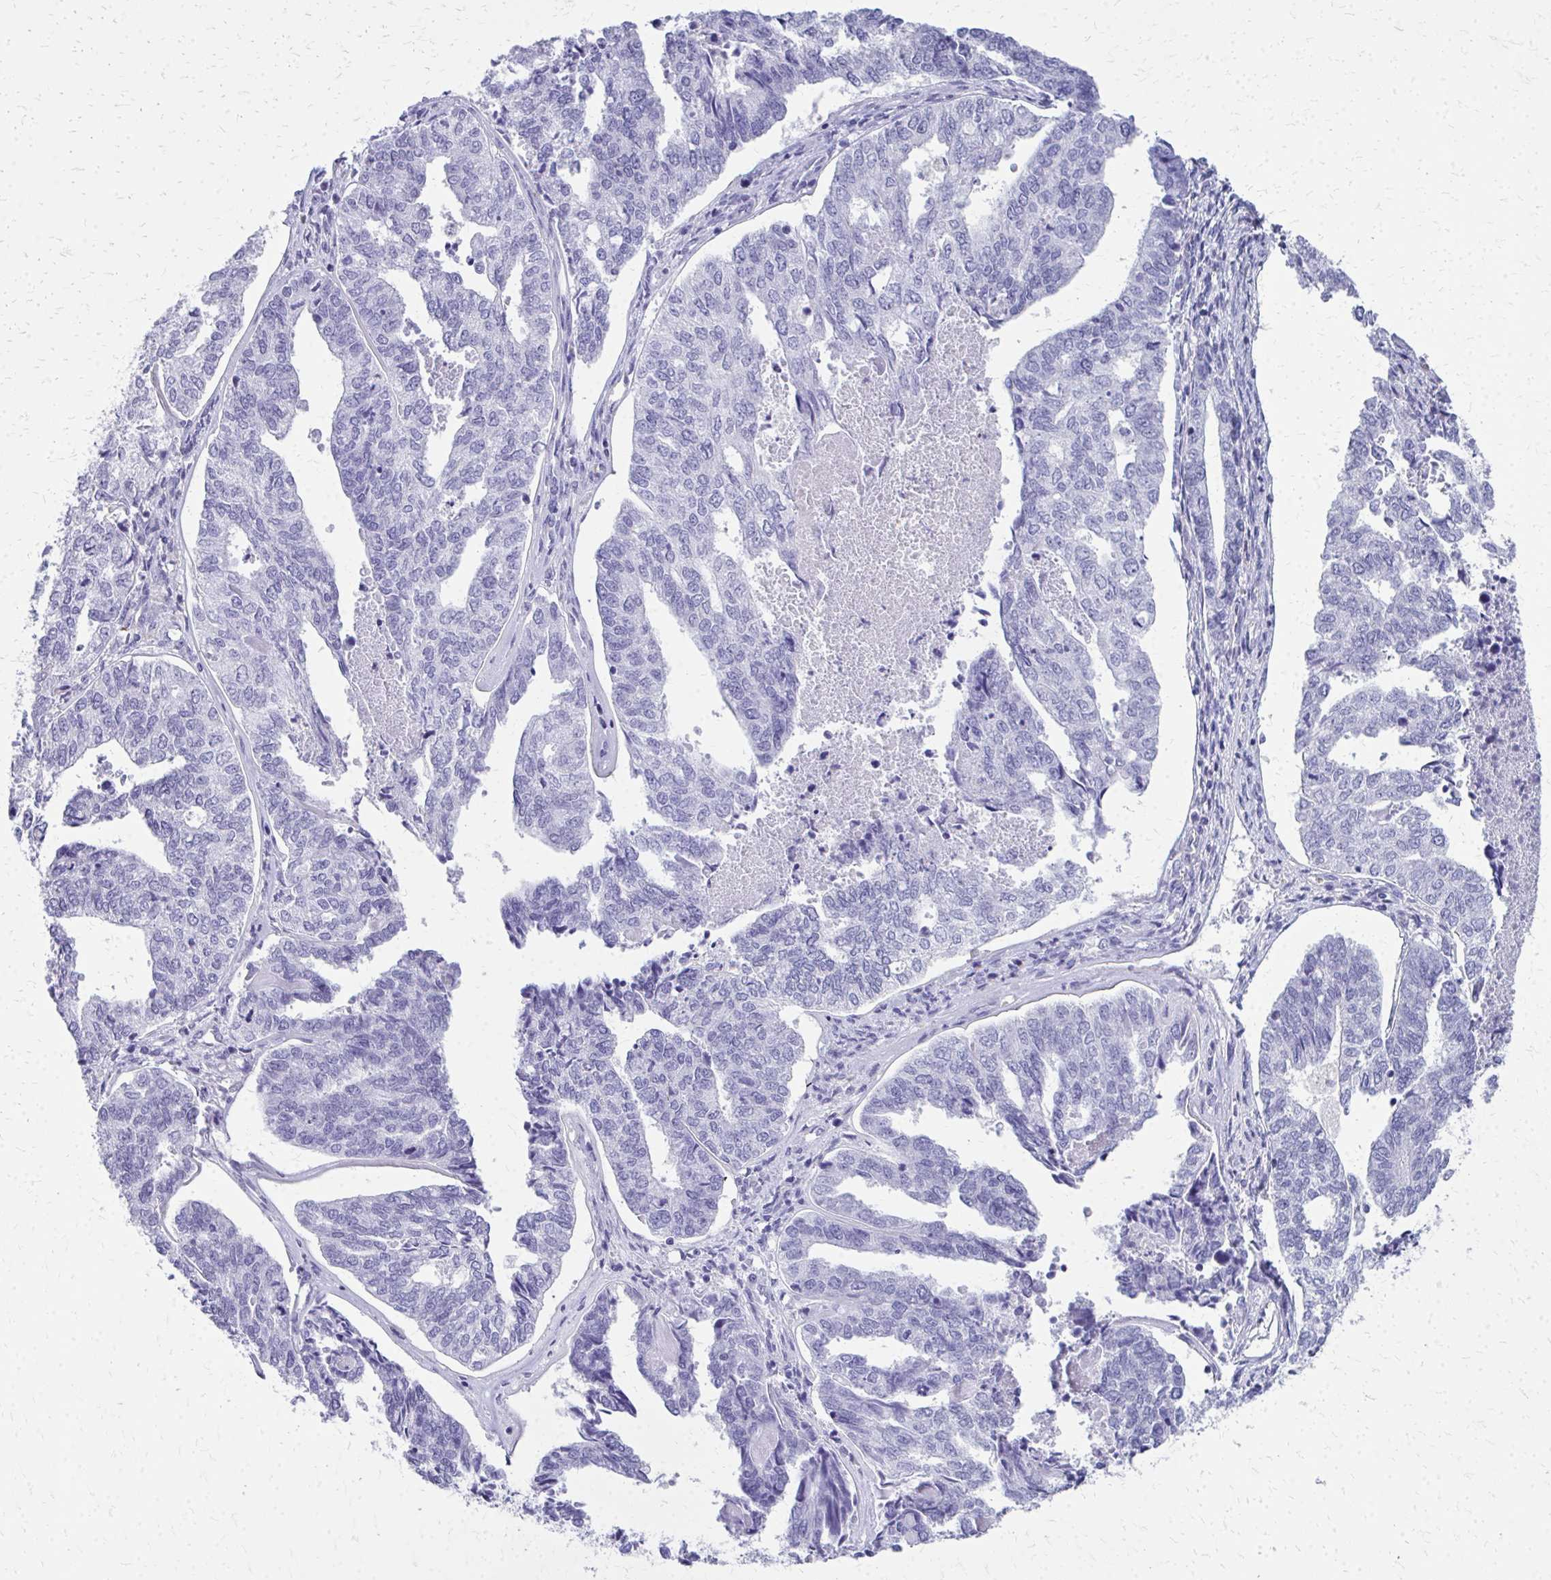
{"staining": {"intensity": "negative", "quantity": "none", "location": "none"}, "tissue": "endometrial cancer", "cell_type": "Tumor cells", "image_type": "cancer", "snomed": [{"axis": "morphology", "description": "Adenocarcinoma, NOS"}, {"axis": "topography", "description": "Endometrium"}], "caption": "Protein analysis of endometrial adenocarcinoma displays no significant expression in tumor cells.", "gene": "TPSG1", "patient": {"sex": "female", "age": 73}}